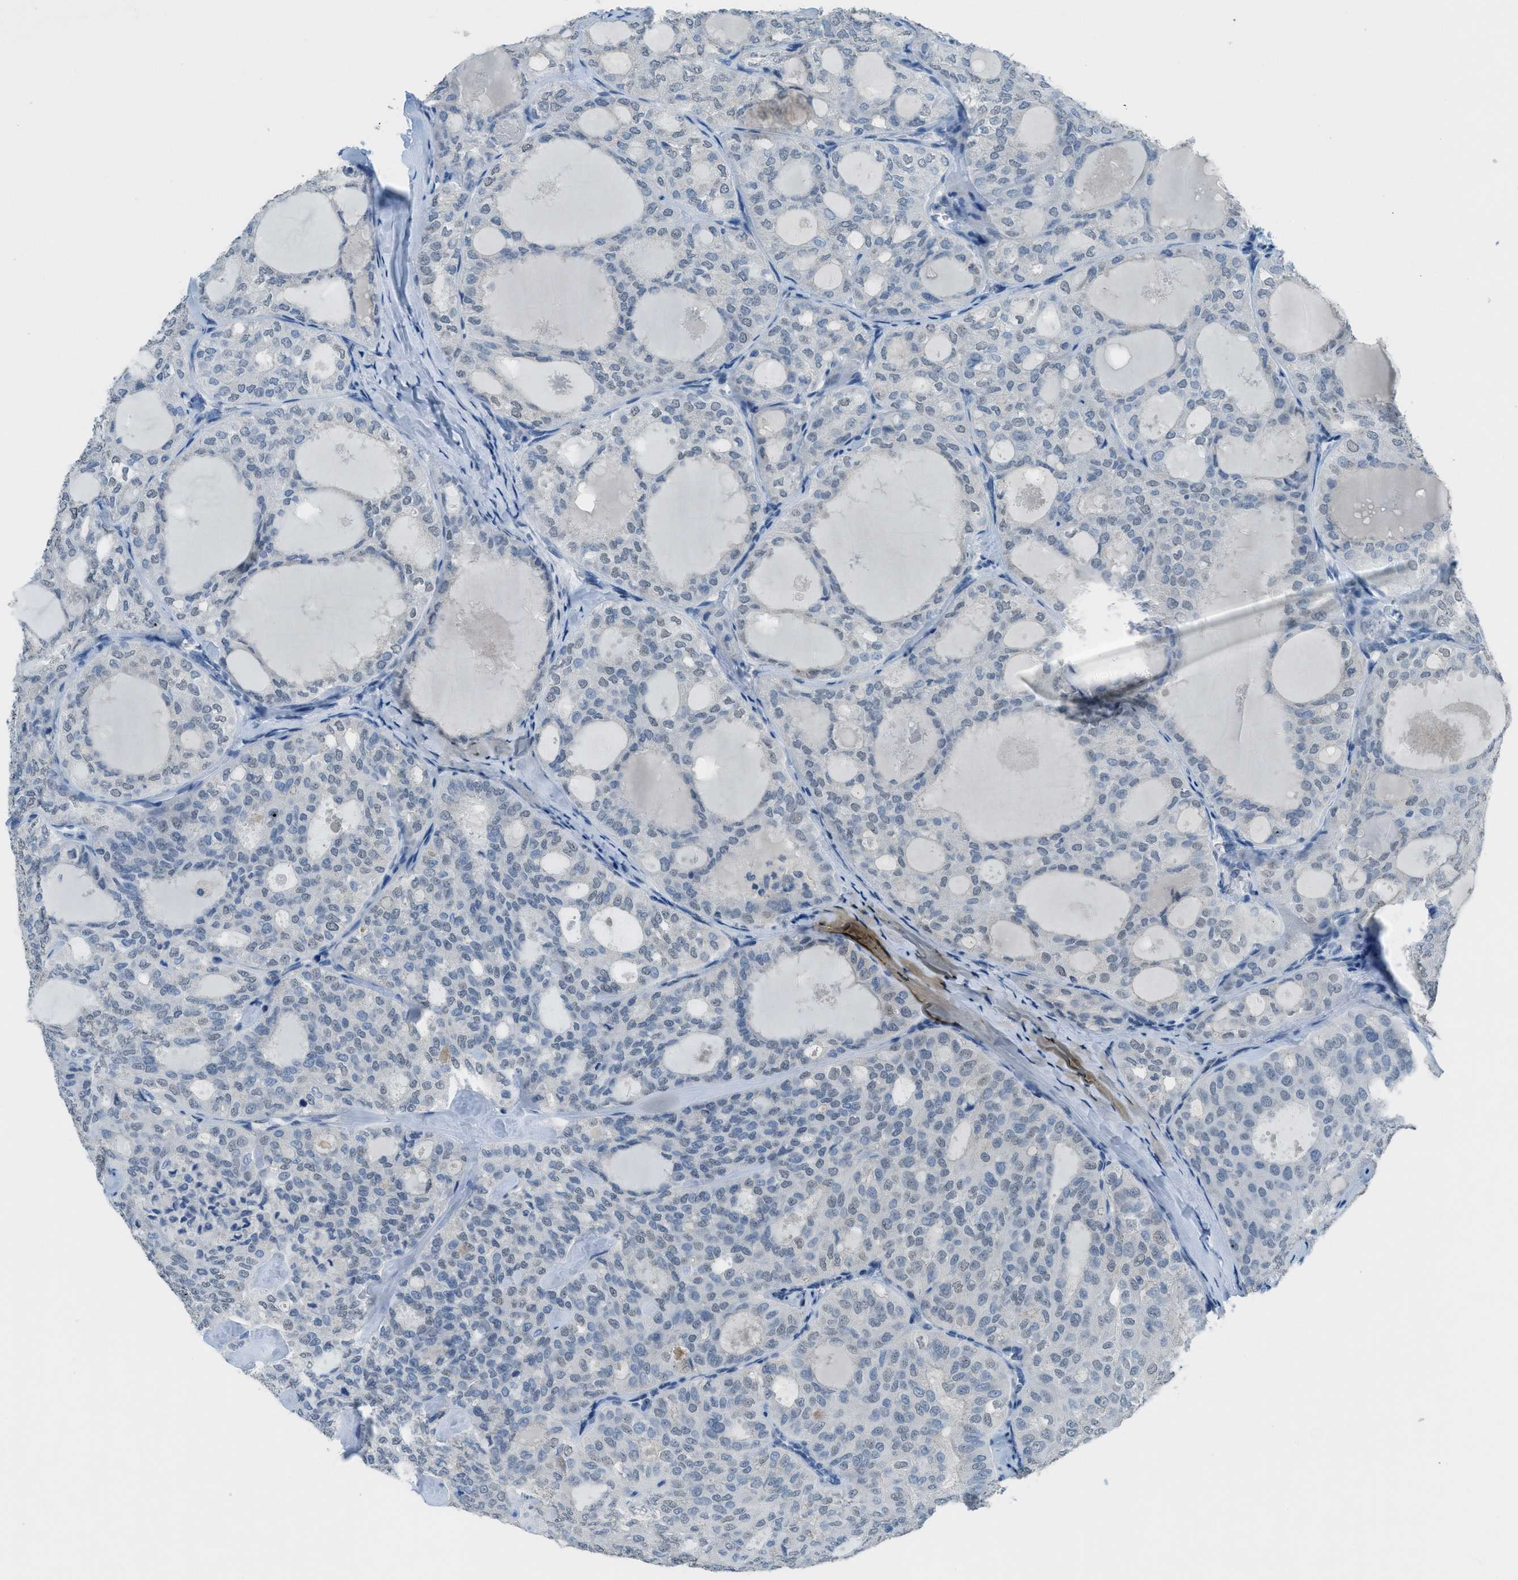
{"staining": {"intensity": "negative", "quantity": "none", "location": "none"}, "tissue": "thyroid cancer", "cell_type": "Tumor cells", "image_type": "cancer", "snomed": [{"axis": "morphology", "description": "Follicular adenoma carcinoma, NOS"}, {"axis": "topography", "description": "Thyroid gland"}], "caption": "Immunohistochemistry of human thyroid cancer (follicular adenoma carcinoma) reveals no expression in tumor cells.", "gene": "TTC13", "patient": {"sex": "male", "age": 75}}